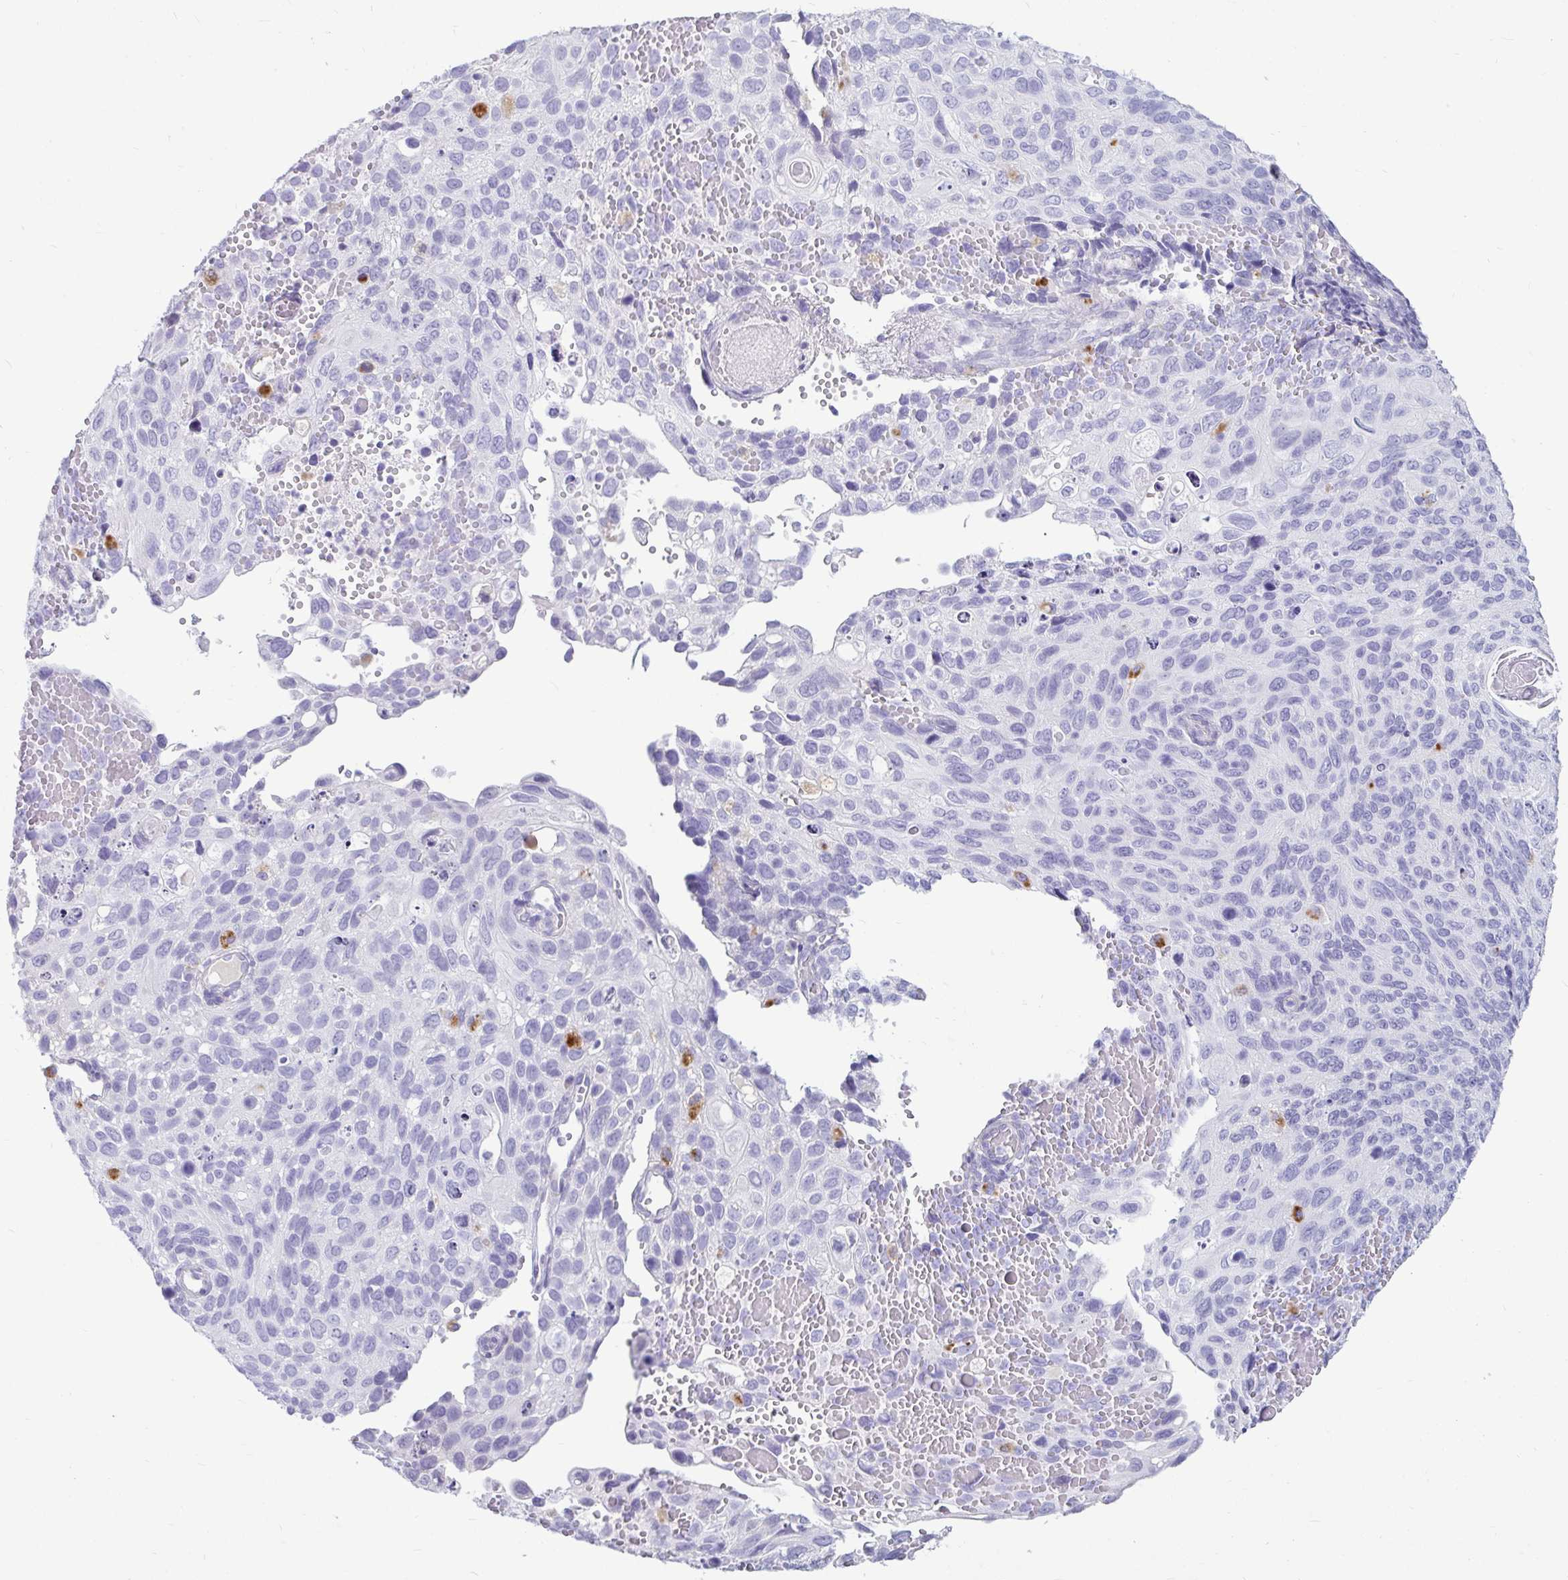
{"staining": {"intensity": "negative", "quantity": "none", "location": "none"}, "tissue": "cervical cancer", "cell_type": "Tumor cells", "image_type": "cancer", "snomed": [{"axis": "morphology", "description": "Squamous cell carcinoma, NOS"}, {"axis": "topography", "description": "Cervix"}], "caption": "An immunohistochemistry (IHC) micrograph of cervical cancer is shown. There is no staining in tumor cells of cervical cancer.", "gene": "CTSZ", "patient": {"sex": "female", "age": 70}}